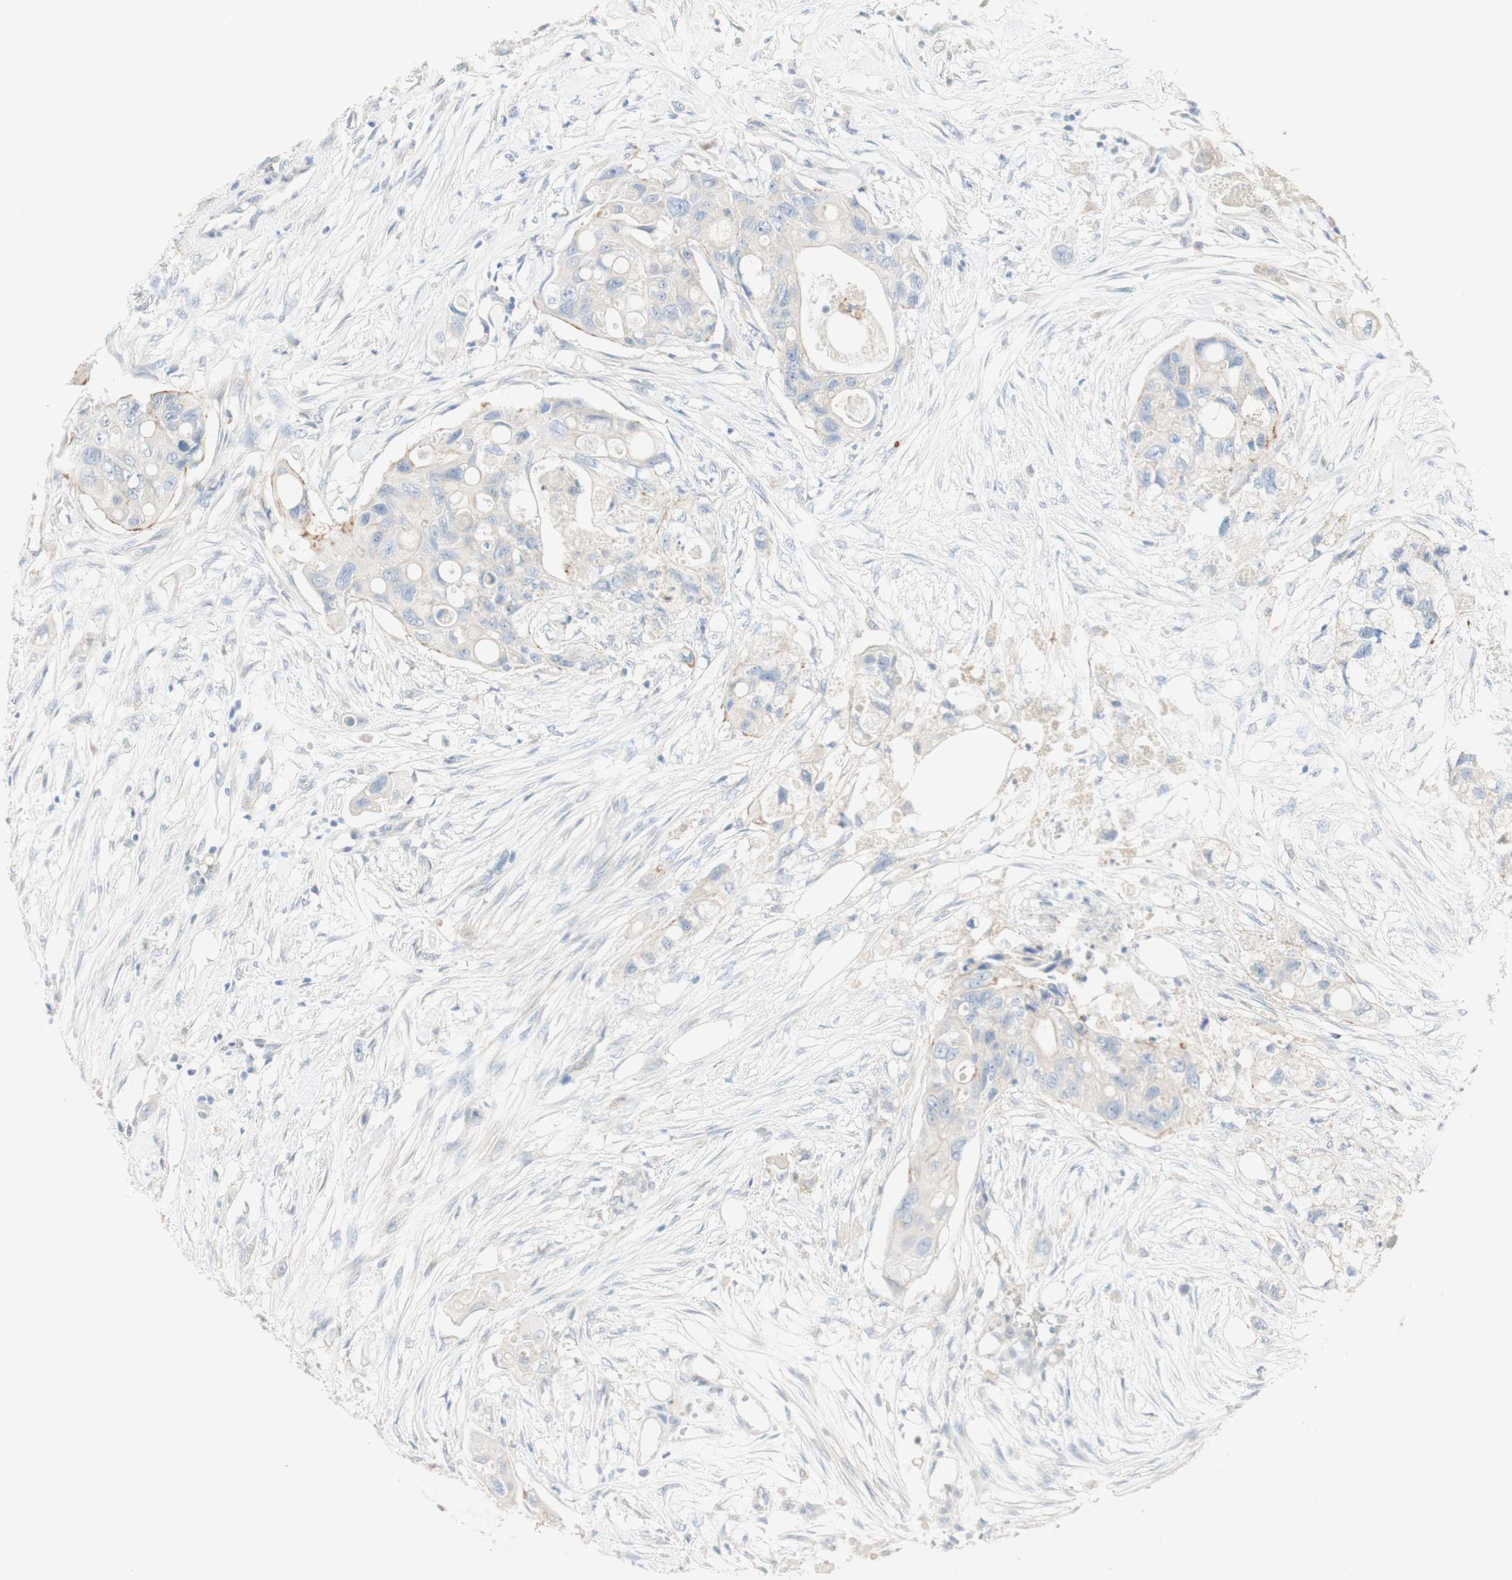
{"staining": {"intensity": "negative", "quantity": "none", "location": "none"}, "tissue": "colorectal cancer", "cell_type": "Tumor cells", "image_type": "cancer", "snomed": [{"axis": "morphology", "description": "Adenocarcinoma, NOS"}, {"axis": "topography", "description": "Colon"}], "caption": "High magnification brightfield microscopy of colorectal cancer (adenocarcinoma) stained with DAB (brown) and counterstained with hematoxylin (blue): tumor cells show no significant staining.", "gene": "MANEA", "patient": {"sex": "female", "age": 57}}